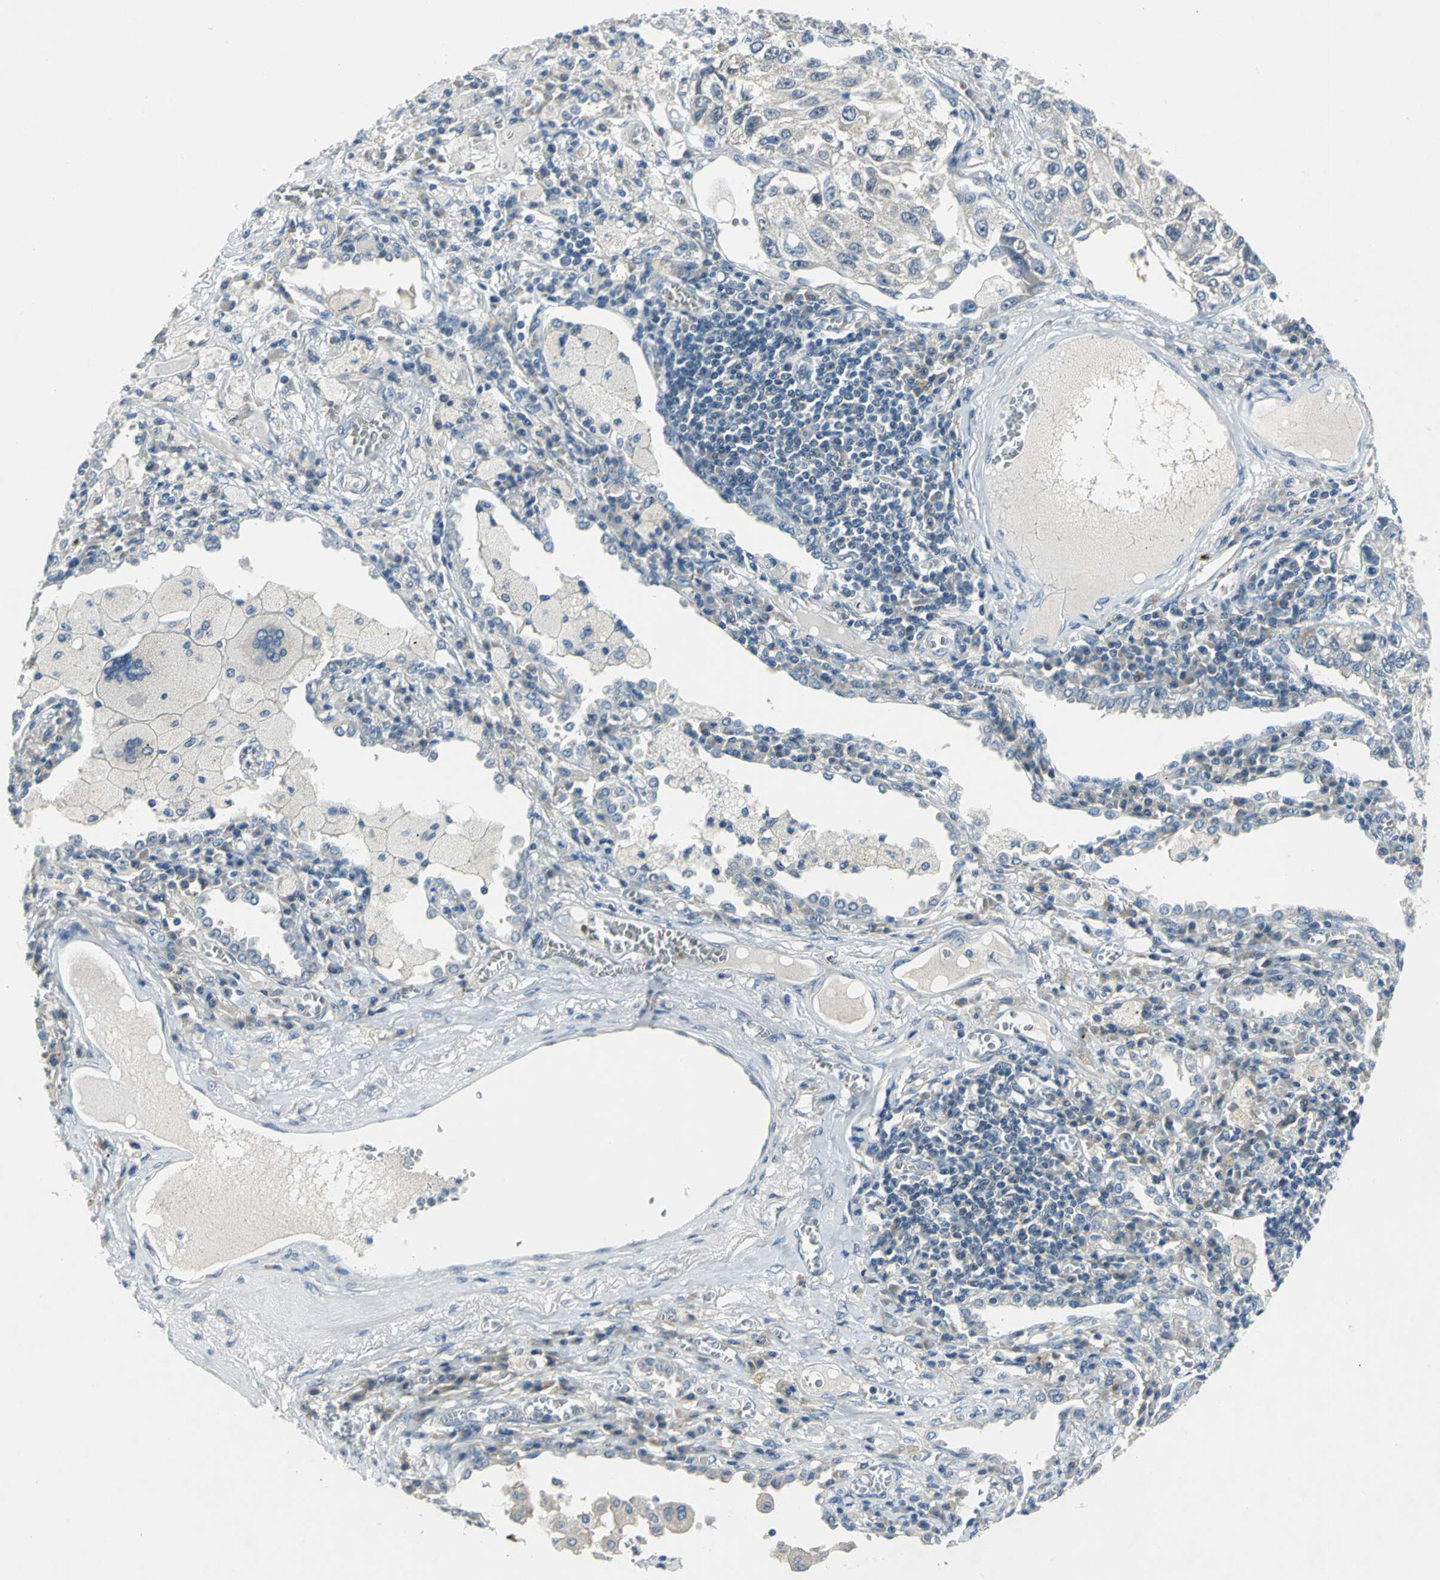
{"staining": {"intensity": "negative", "quantity": "none", "location": "none"}, "tissue": "lung cancer", "cell_type": "Tumor cells", "image_type": "cancer", "snomed": [{"axis": "morphology", "description": "Squamous cell carcinoma, NOS"}, {"axis": "topography", "description": "Lung"}], "caption": "High magnification brightfield microscopy of lung cancer (squamous cell carcinoma) stained with DAB (brown) and counterstained with hematoxylin (blue): tumor cells show no significant positivity.", "gene": "ZNF415", "patient": {"sex": "male", "age": 71}}